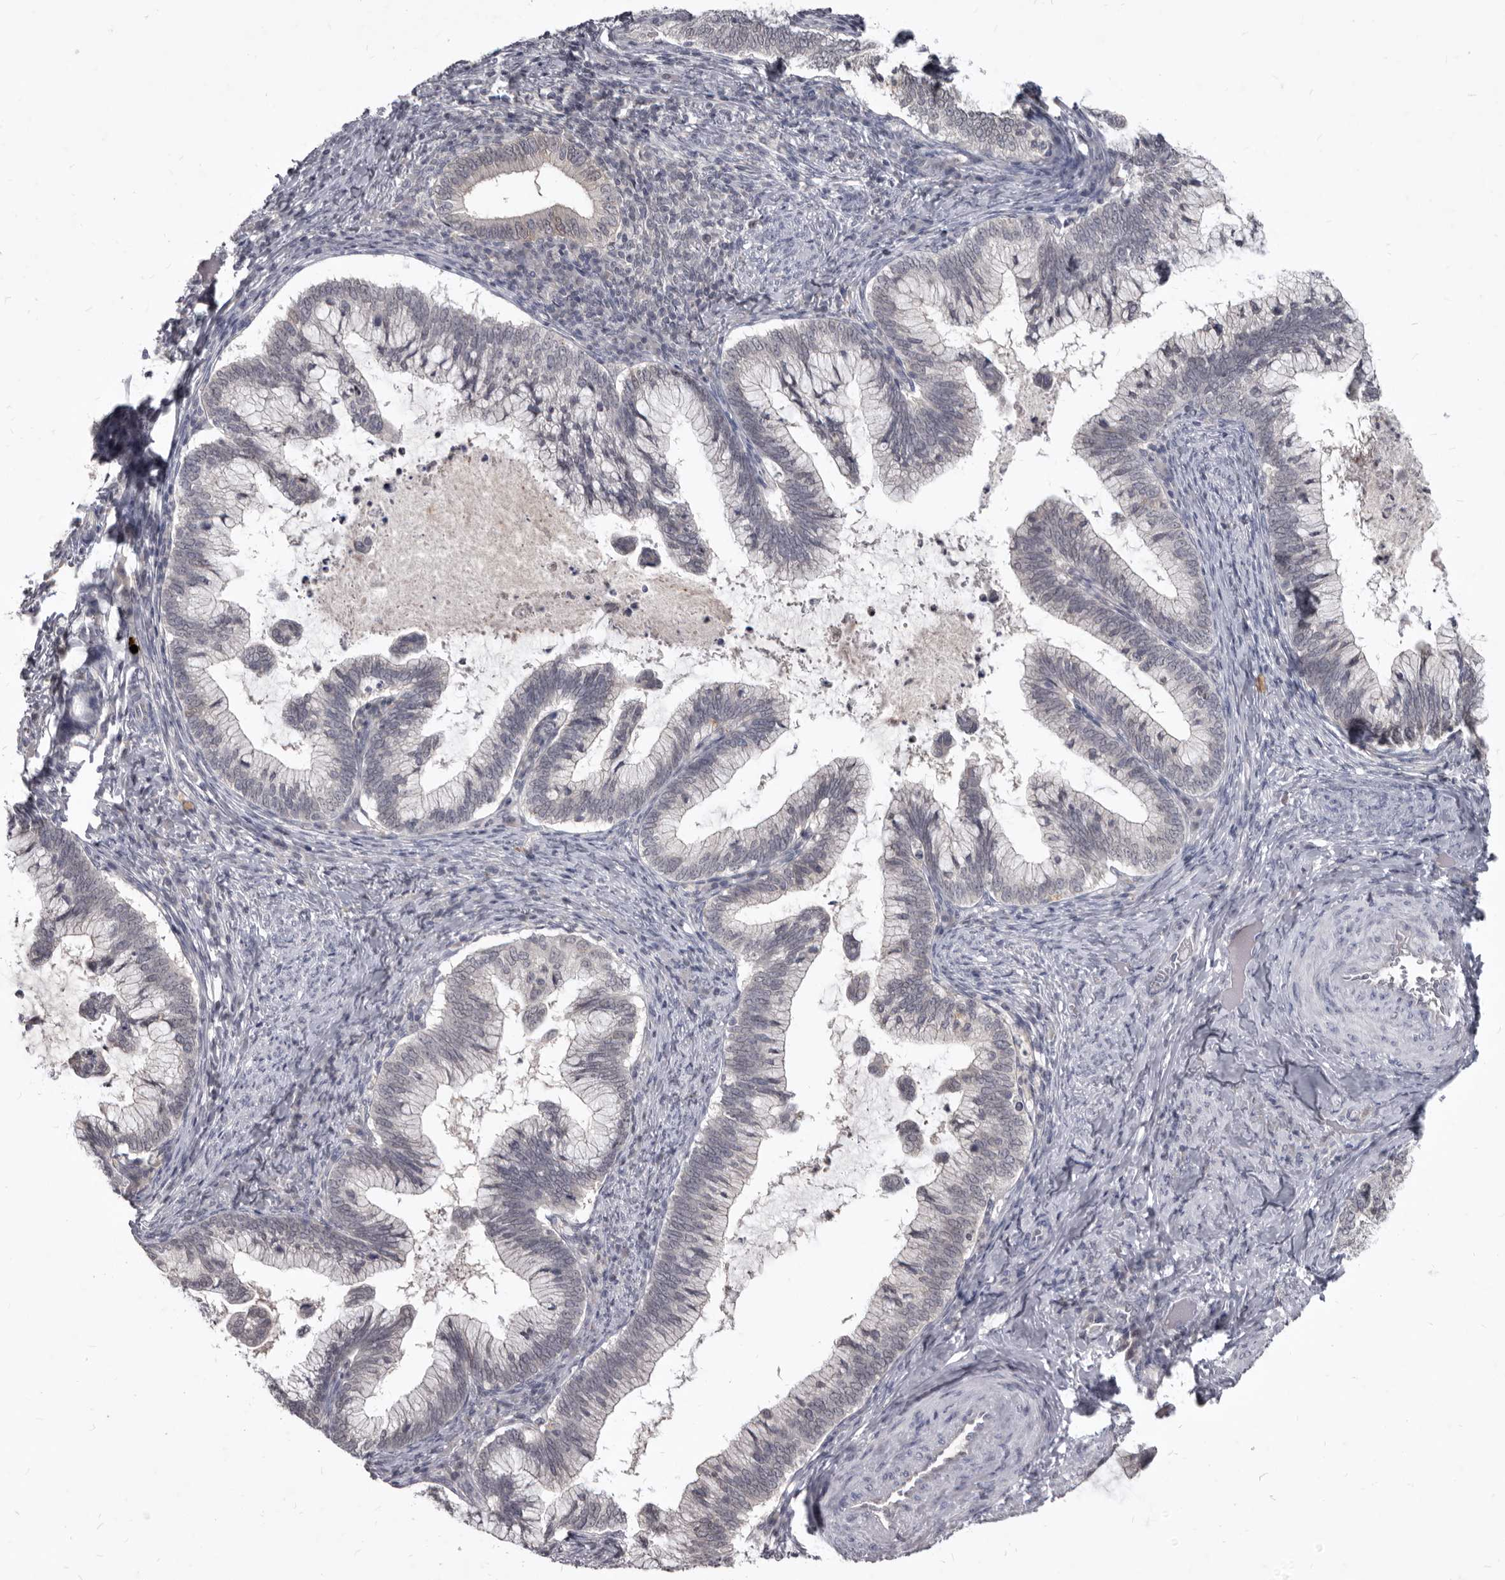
{"staining": {"intensity": "negative", "quantity": "none", "location": "none"}, "tissue": "cervical cancer", "cell_type": "Tumor cells", "image_type": "cancer", "snomed": [{"axis": "morphology", "description": "Adenocarcinoma, NOS"}, {"axis": "topography", "description": "Cervix"}], "caption": "There is no significant positivity in tumor cells of adenocarcinoma (cervical).", "gene": "SULT1E1", "patient": {"sex": "female", "age": 36}}